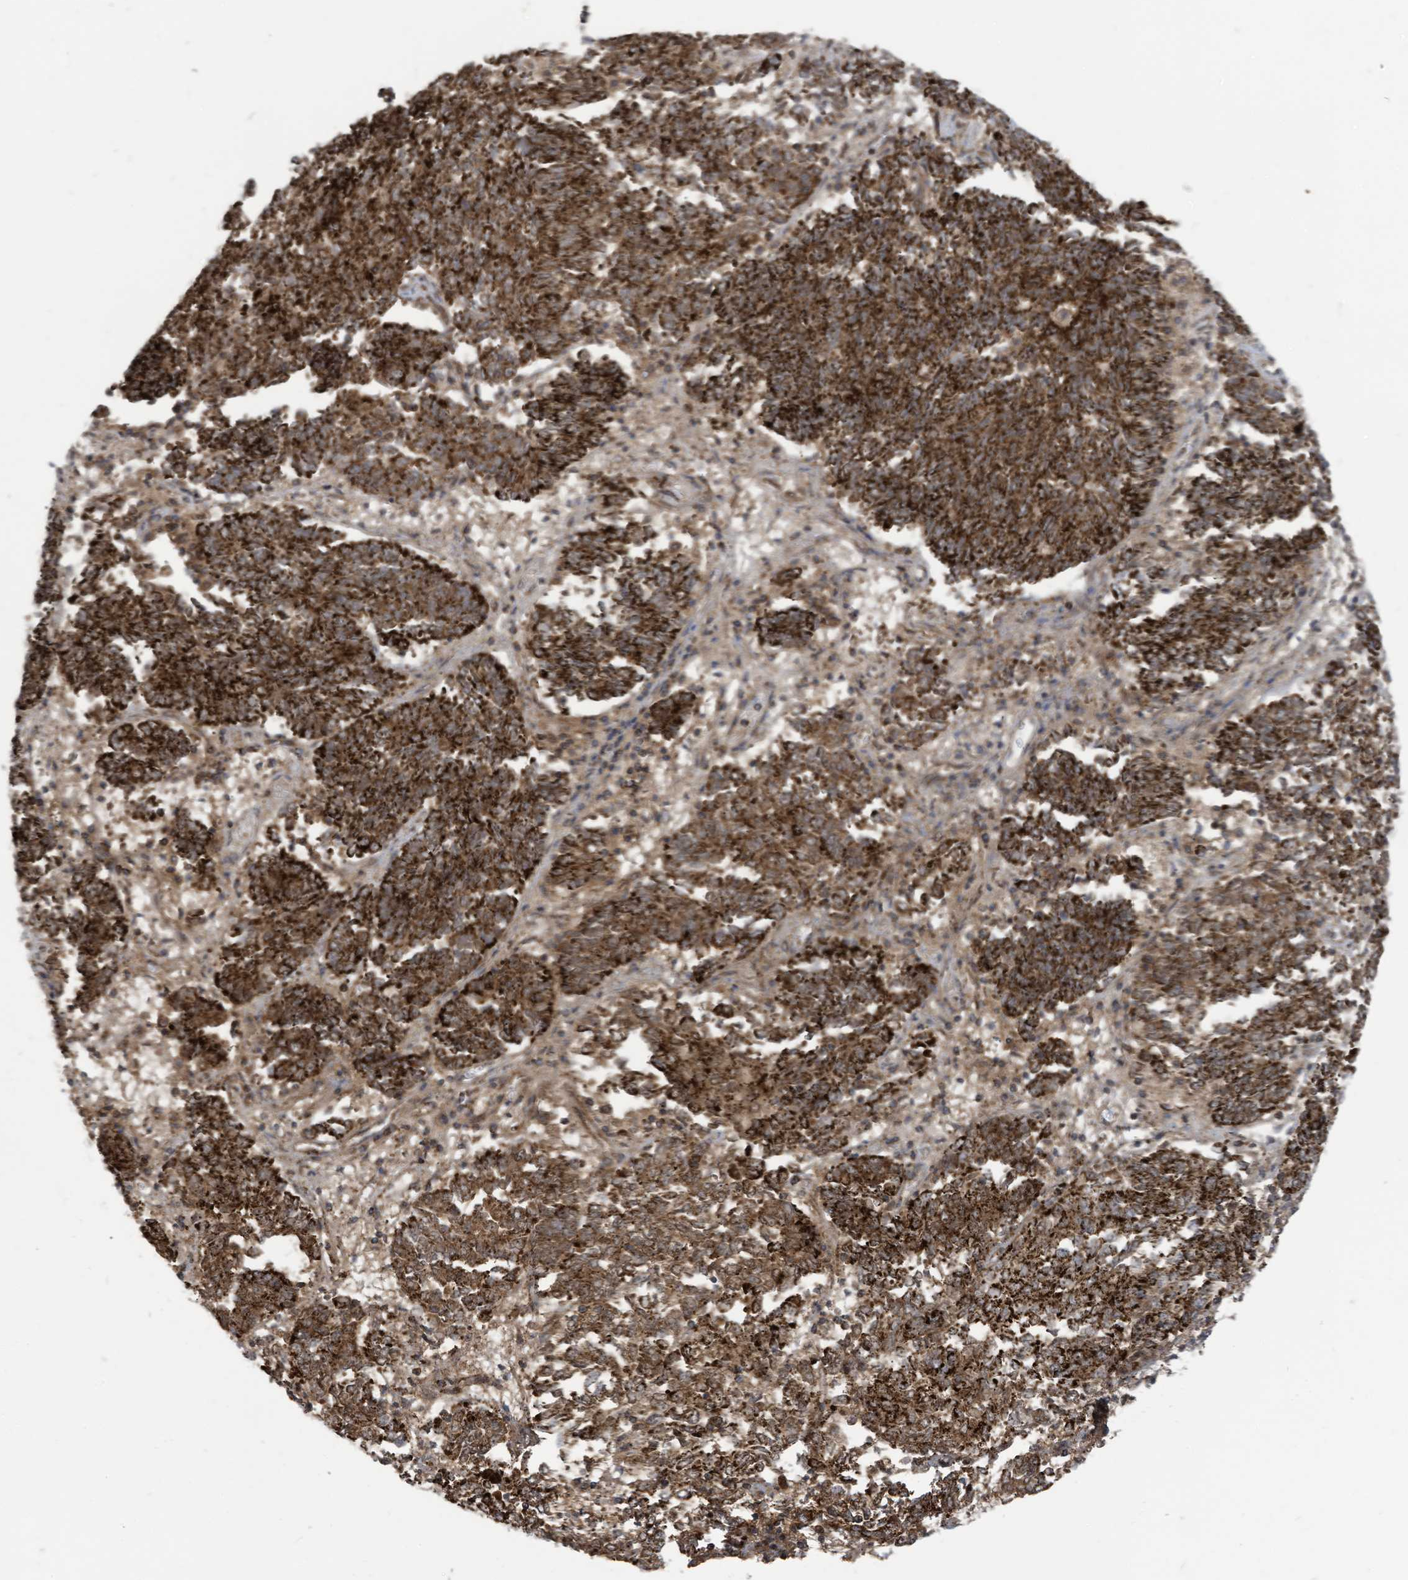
{"staining": {"intensity": "strong", "quantity": ">75%", "location": "cytoplasmic/membranous"}, "tissue": "endometrial cancer", "cell_type": "Tumor cells", "image_type": "cancer", "snomed": [{"axis": "morphology", "description": "Adenocarcinoma, NOS"}, {"axis": "topography", "description": "Endometrium"}], "caption": "Immunohistochemical staining of human endometrial cancer shows strong cytoplasmic/membranous protein expression in approximately >75% of tumor cells.", "gene": "COX10", "patient": {"sex": "female", "age": 80}}